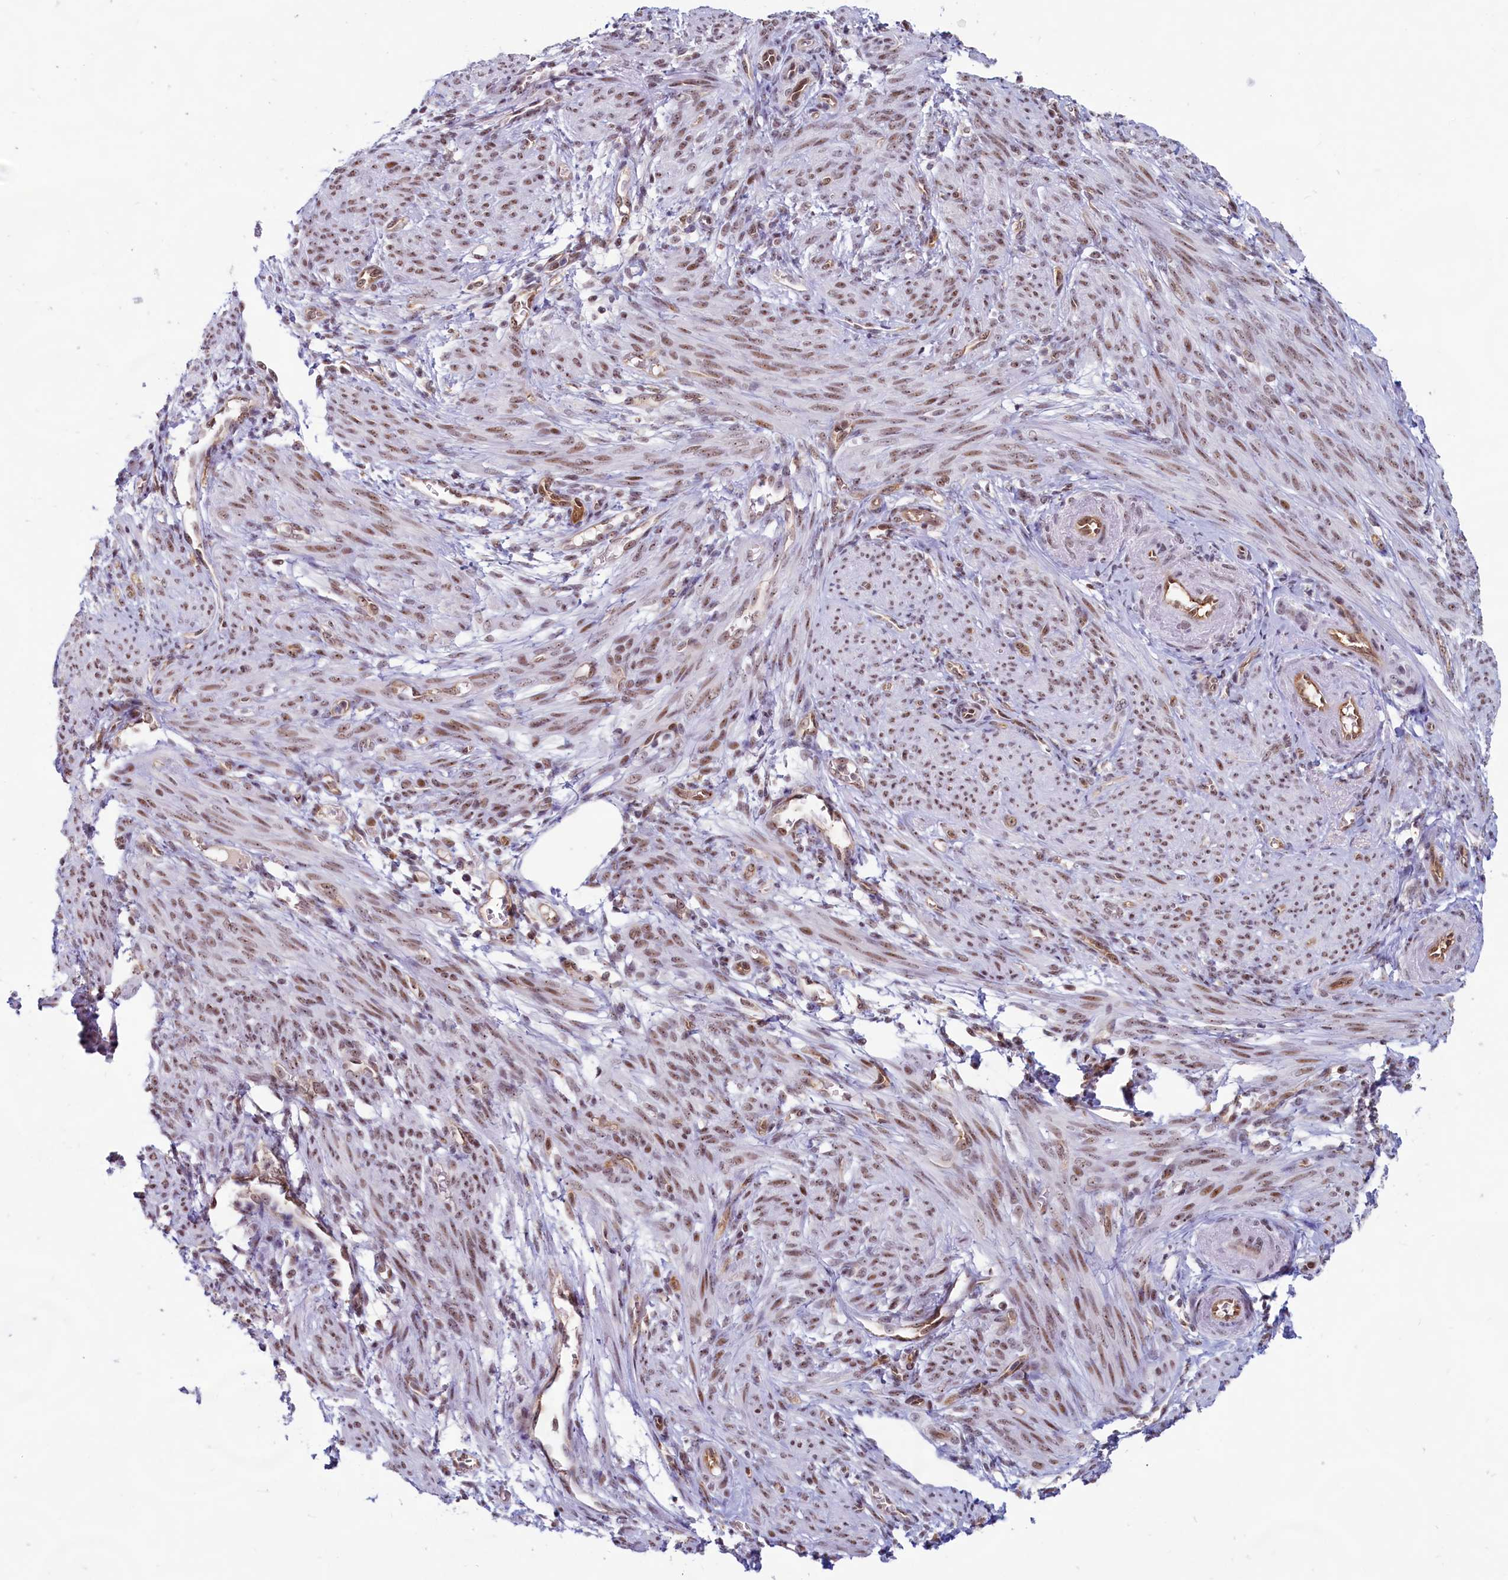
{"staining": {"intensity": "moderate", "quantity": "25%-75%", "location": "nuclear"}, "tissue": "smooth muscle", "cell_type": "Smooth muscle cells", "image_type": "normal", "snomed": [{"axis": "morphology", "description": "Normal tissue, NOS"}, {"axis": "topography", "description": "Smooth muscle"}], "caption": "Immunohistochemistry (DAB) staining of normal smooth muscle displays moderate nuclear protein expression in approximately 25%-75% of smooth muscle cells. (DAB (3,3'-diaminobenzidine) IHC, brown staining for protein, blue staining for nuclei).", "gene": "C1D", "patient": {"sex": "female", "age": 39}}